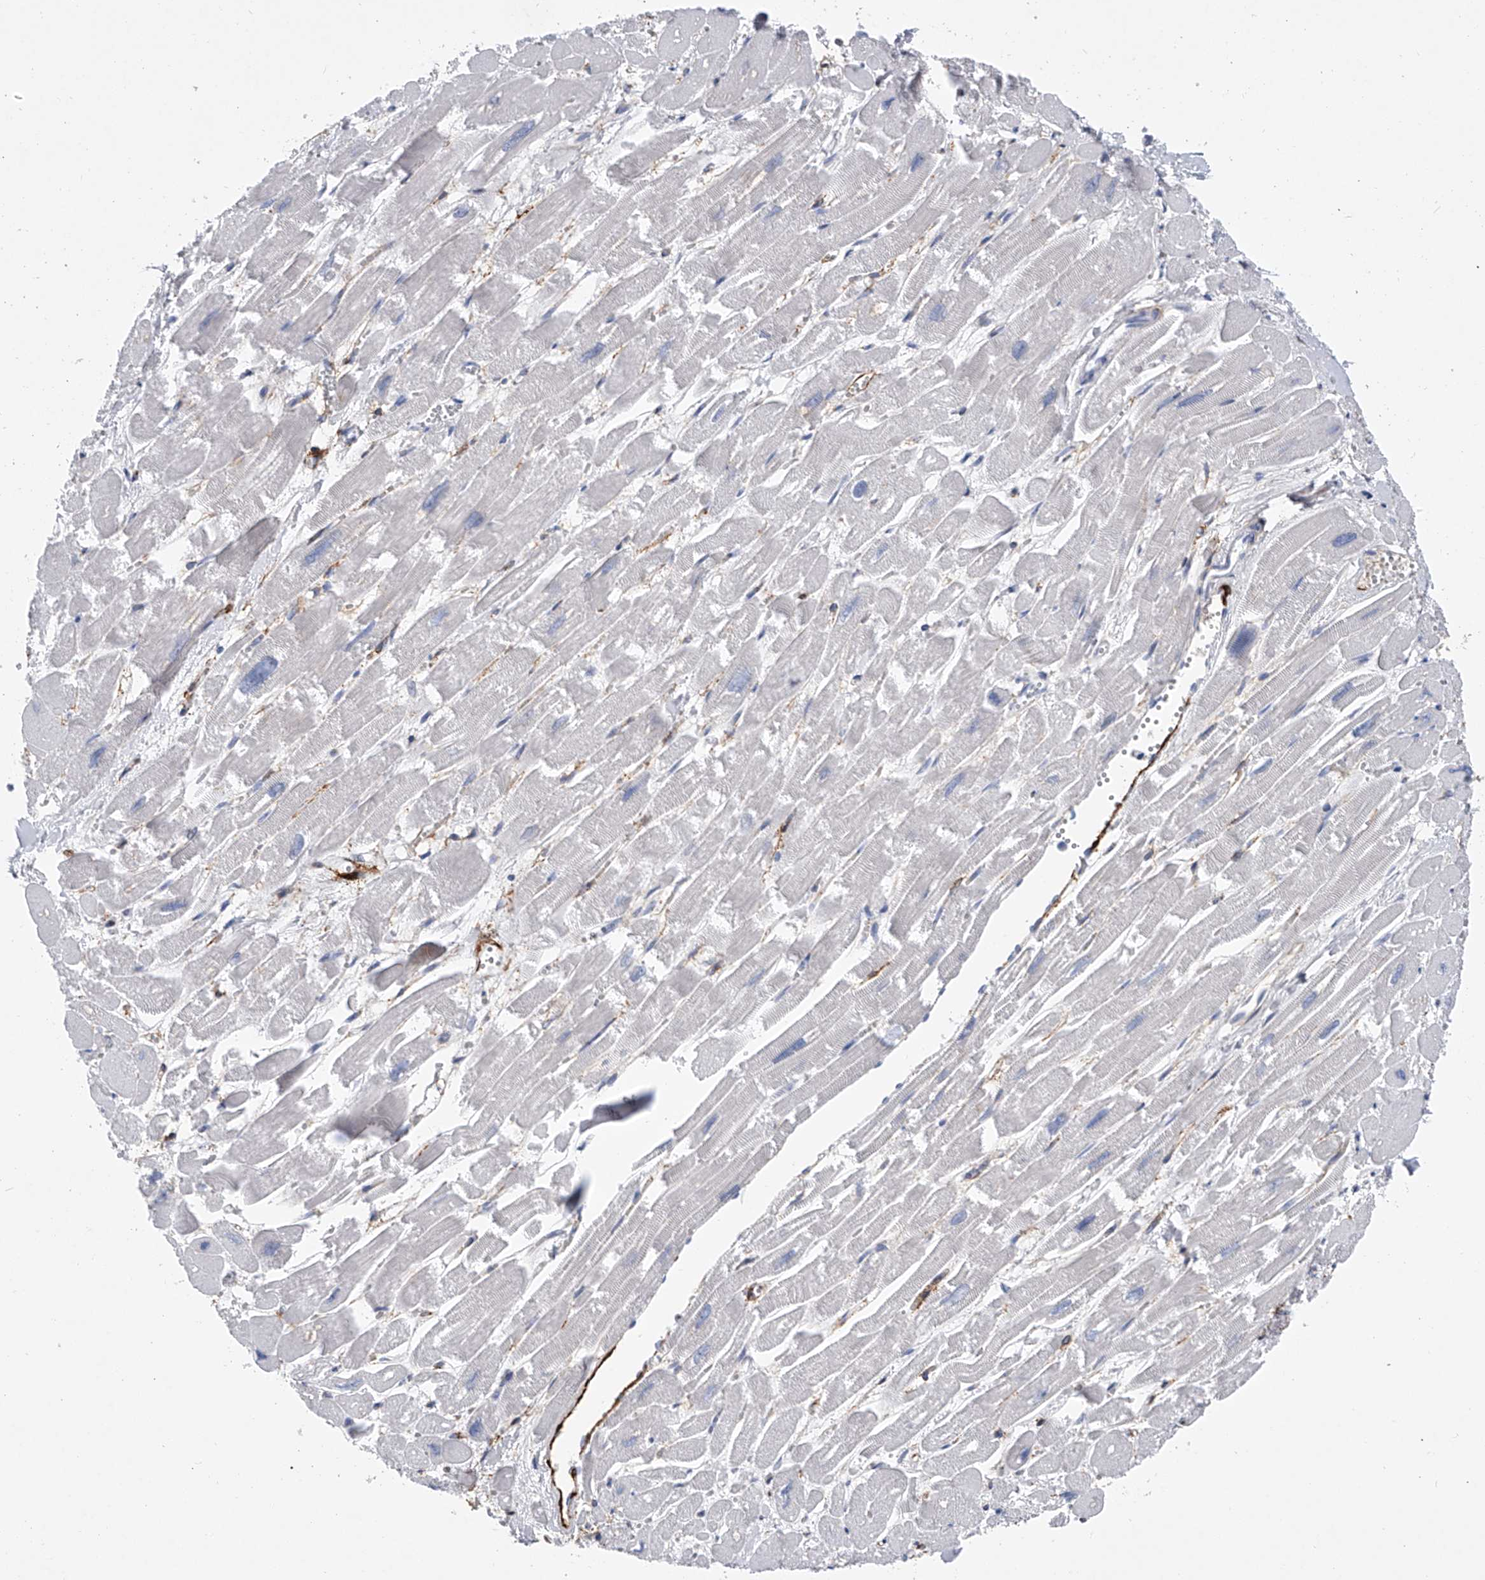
{"staining": {"intensity": "negative", "quantity": "none", "location": "none"}, "tissue": "heart muscle", "cell_type": "Cardiomyocytes", "image_type": "normal", "snomed": [{"axis": "morphology", "description": "Normal tissue, NOS"}, {"axis": "topography", "description": "Heart"}], "caption": "DAB immunohistochemical staining of unremarkable human heart muscle exhibits no significant expression in cardiomyocytes.", "gene": "ALG14", "patient": {"sex": "male", "age": 54}}